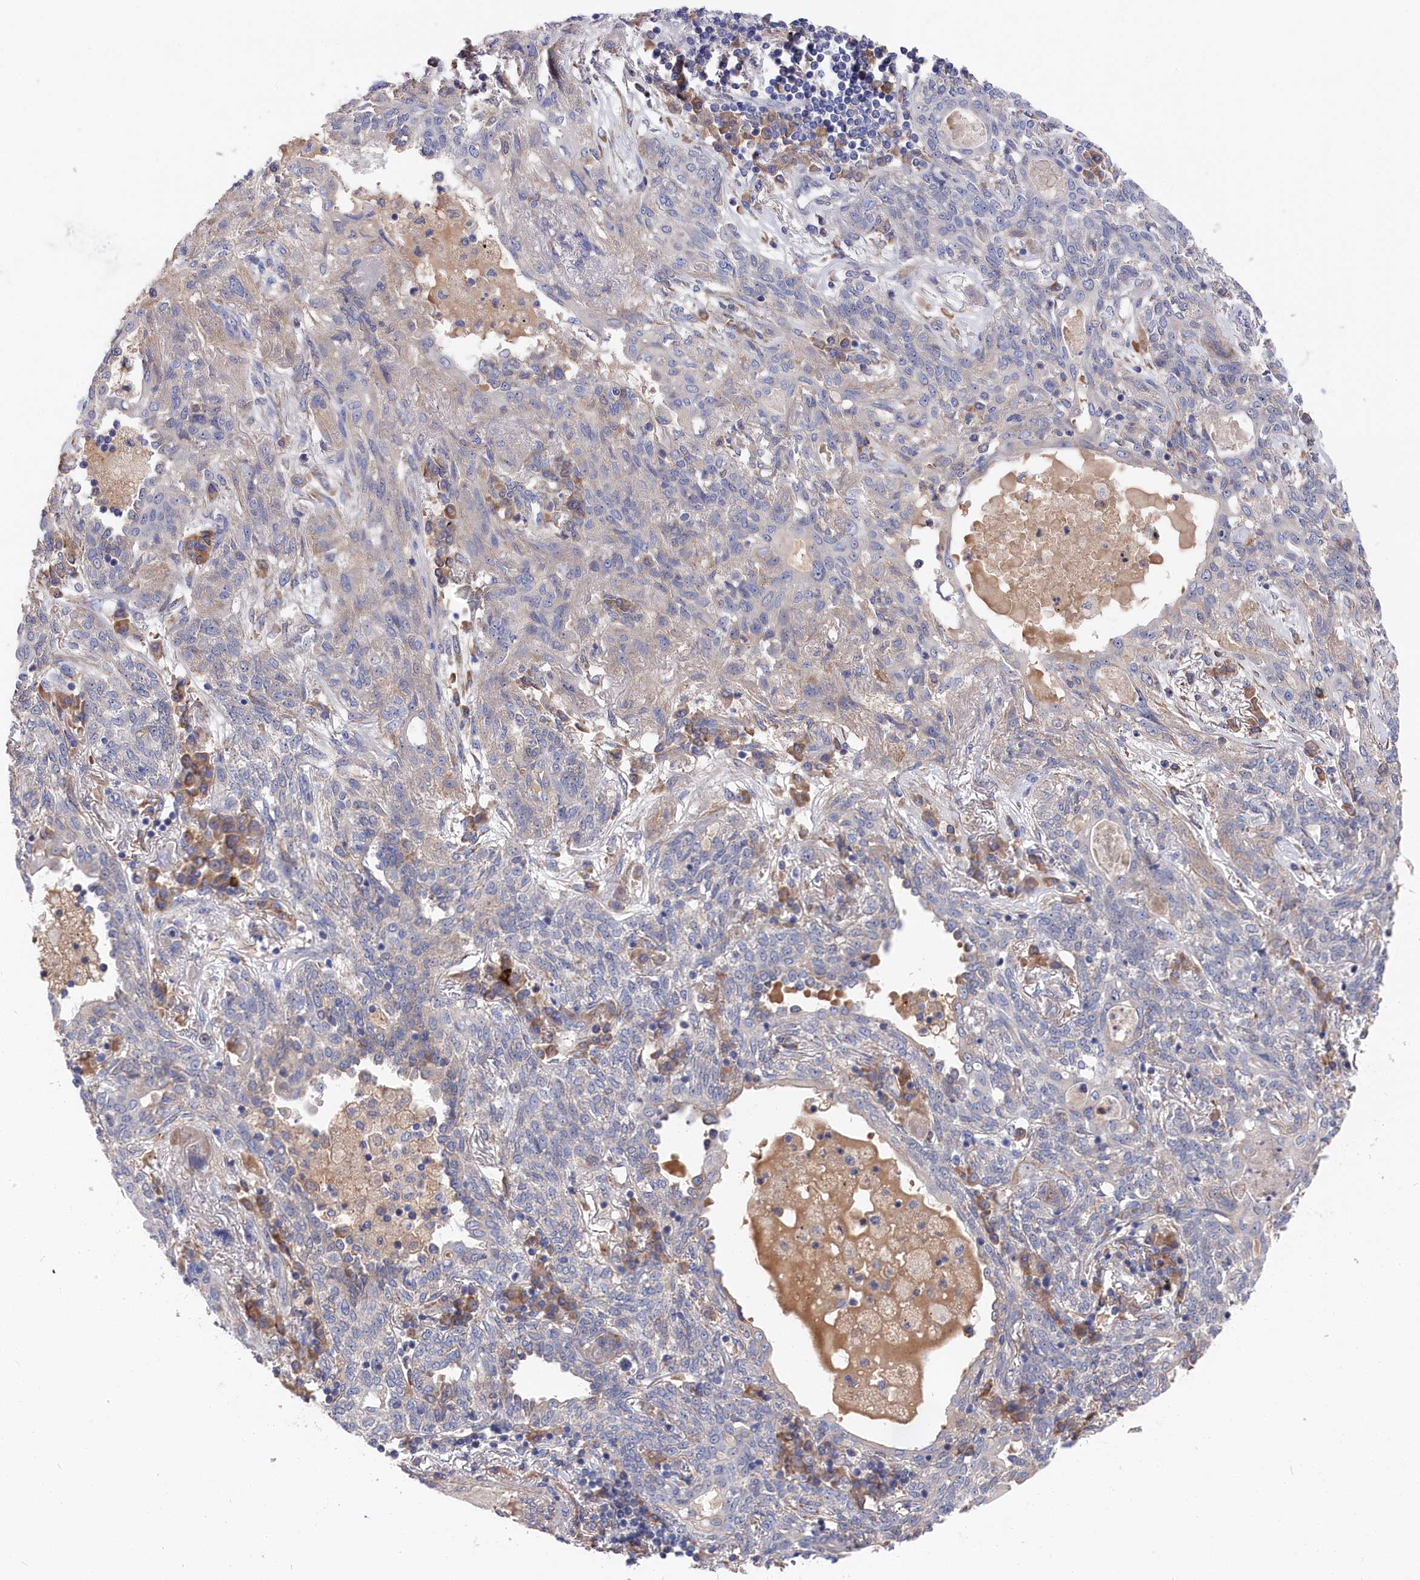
{"staining": {"intensity": "weak", "quantity": "<25%", "location": "cytoplasmic/membranous"}, "tissue": "lung cancer", "cell_type": "Tumor cells", "image_type": "cancer", "snomed": [{"axis": "morphology", "description": "Squamous cell carcinoma, NOS"}, {"axis": "topography", "description": "Lung"}], "caption": "Lung squamous cell carcinoma stained for a protein using immunohistochemistry shows no staining tumor cells.", "gene": "CYB5D2", "patient": {"sex": "female", "age": 70}}